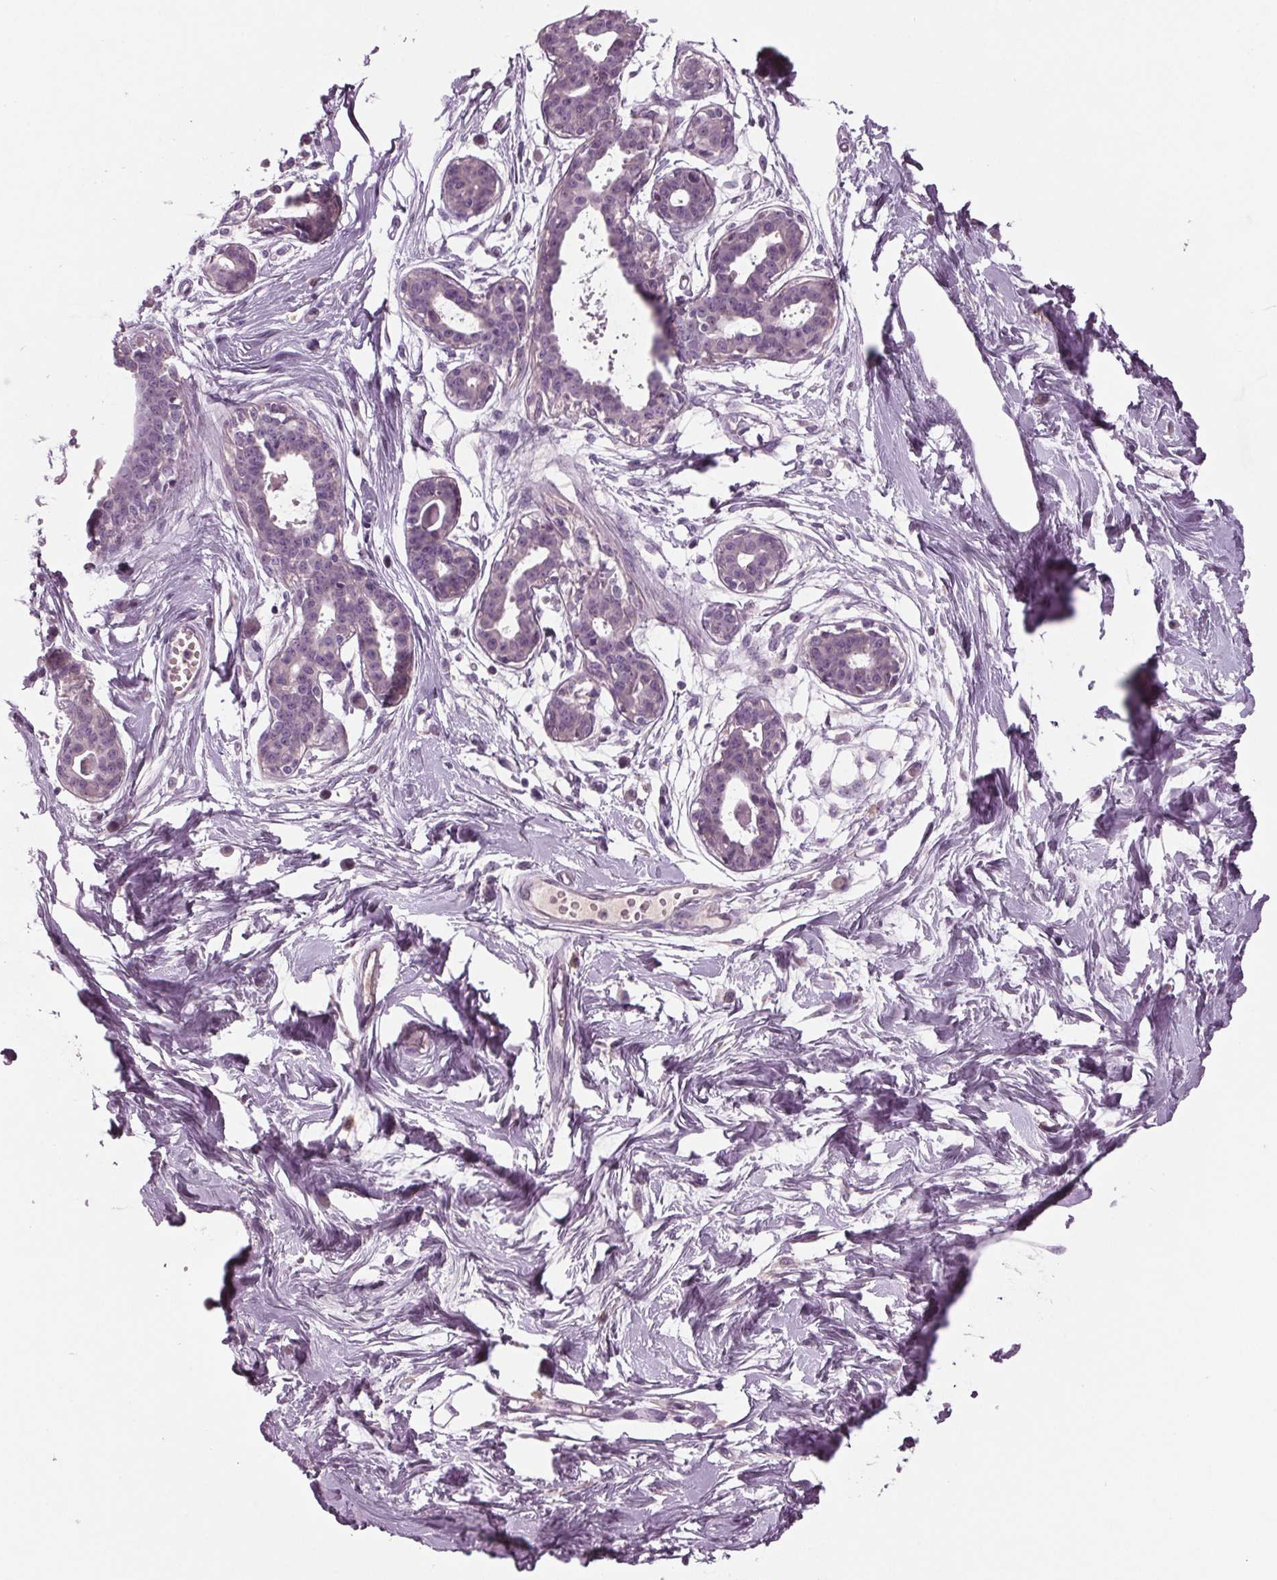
{"staining": {"intensity": "negative", "quantity": "none", "location": "none"}, "tissue": "breast", "cell_type": "Glandular cells", "image_type": "normal", "snomed": [{"axis": "morphology", "description": "Normal tissue, NOS"}, {"axis": "topography", "description": "Breast"}], "caption": "Immunohistochemistry (IHC) of normal breast demonstrates no positivity in glandular cells.", "gene": "BHLHE22", "patient": {"sex": "female", "age": 45}}